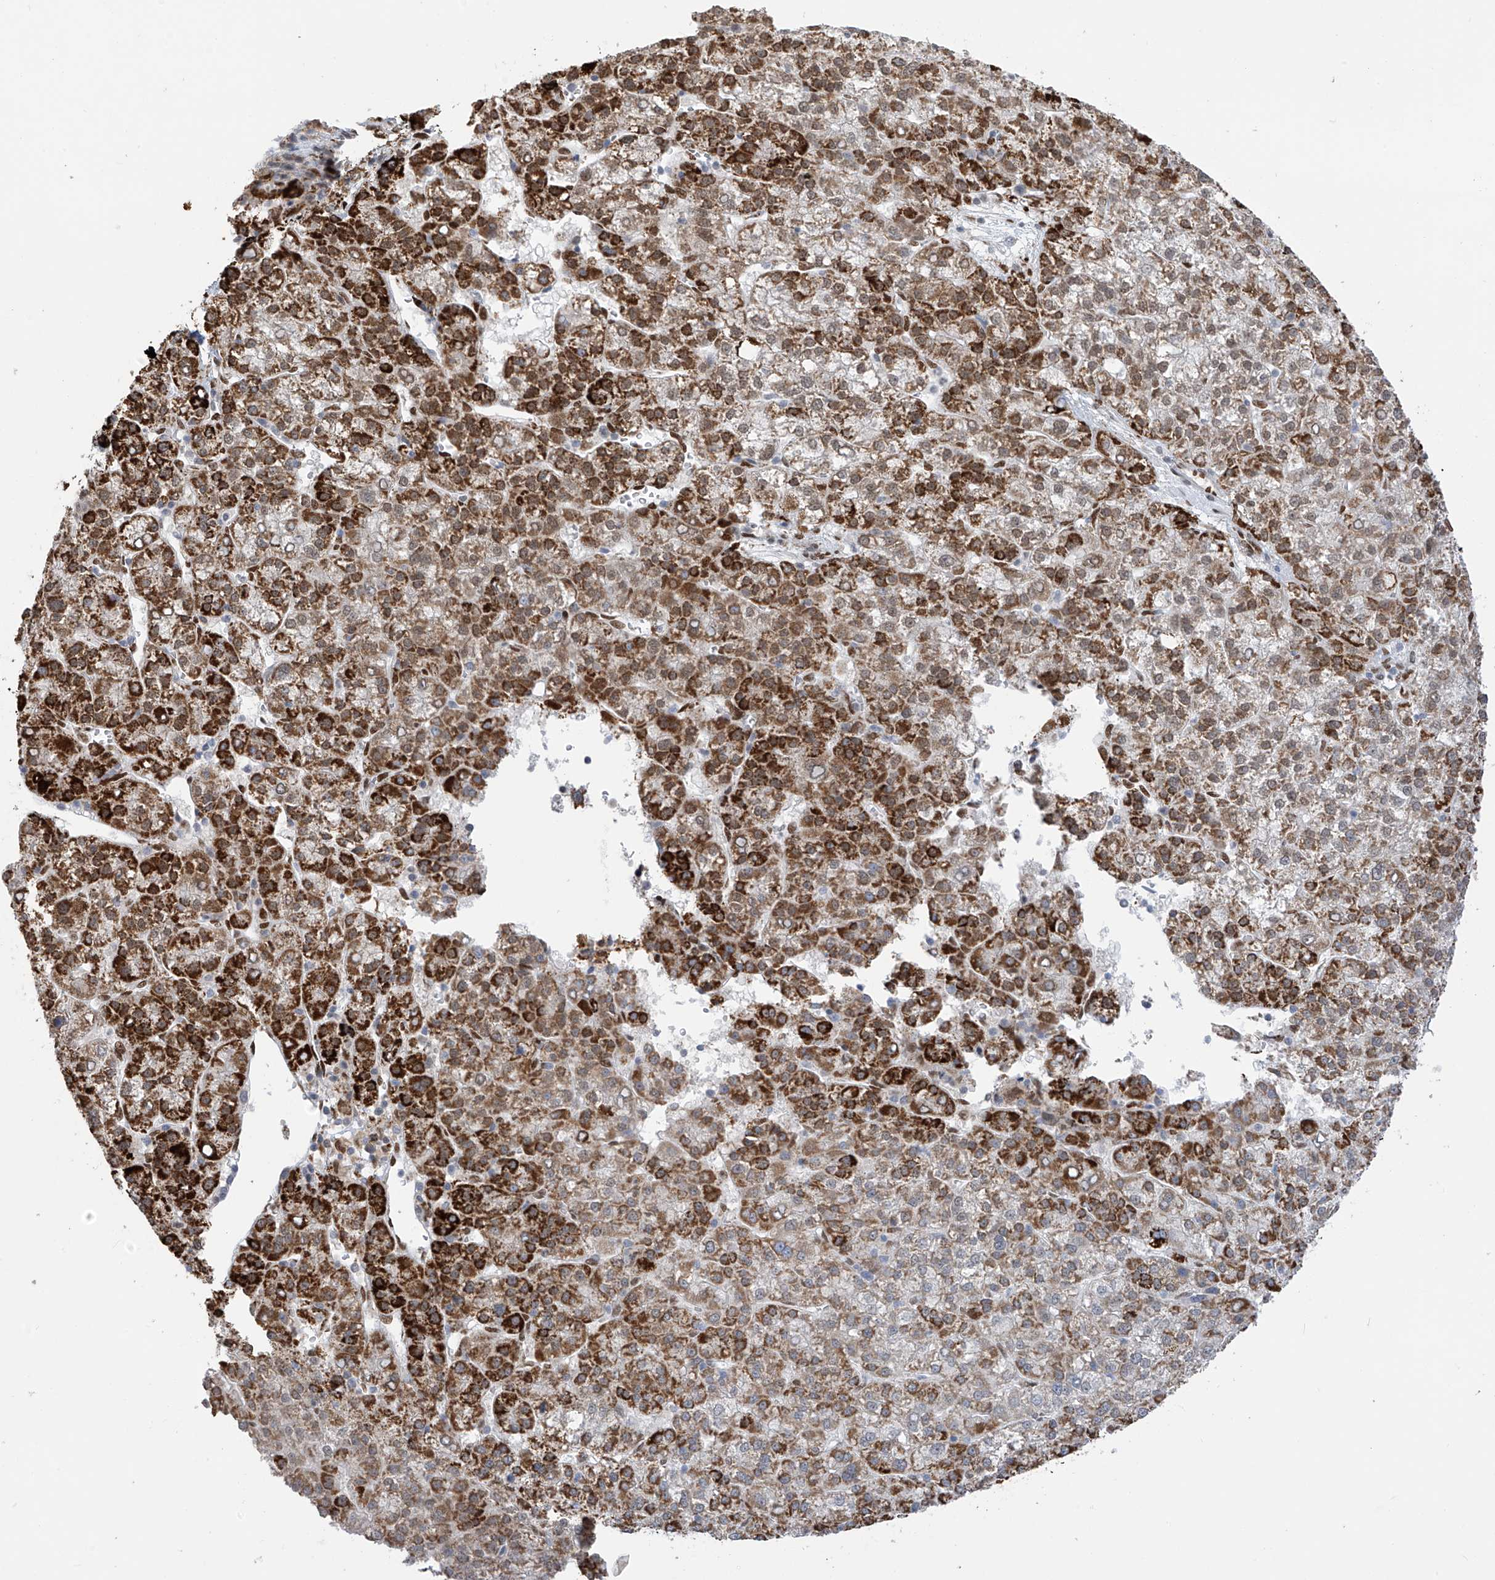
{"staining": {"intensity": "strong", "quantity": "25%-75%", "location": "cytoplasmic/membranous"}, "tissue": "liver cancer", "cell_type": "Tumor cells", "image_type": "cancer", "snomed": [{"axis": "morphology", "description": "Carcinoma, Hepatocellular, NOS"}, {"axis": "topography", "description": "Liver"}], "caption": "Strong cytoplasmic/membranous expression for a protein is appreciated in approximately 25%-75% of tumor cells of hepatocellular carcinoma (liver) using immunohistochemistry (IHC).", "gene": "PM20D2", "patient": {"sex": "female", "age": 58}}